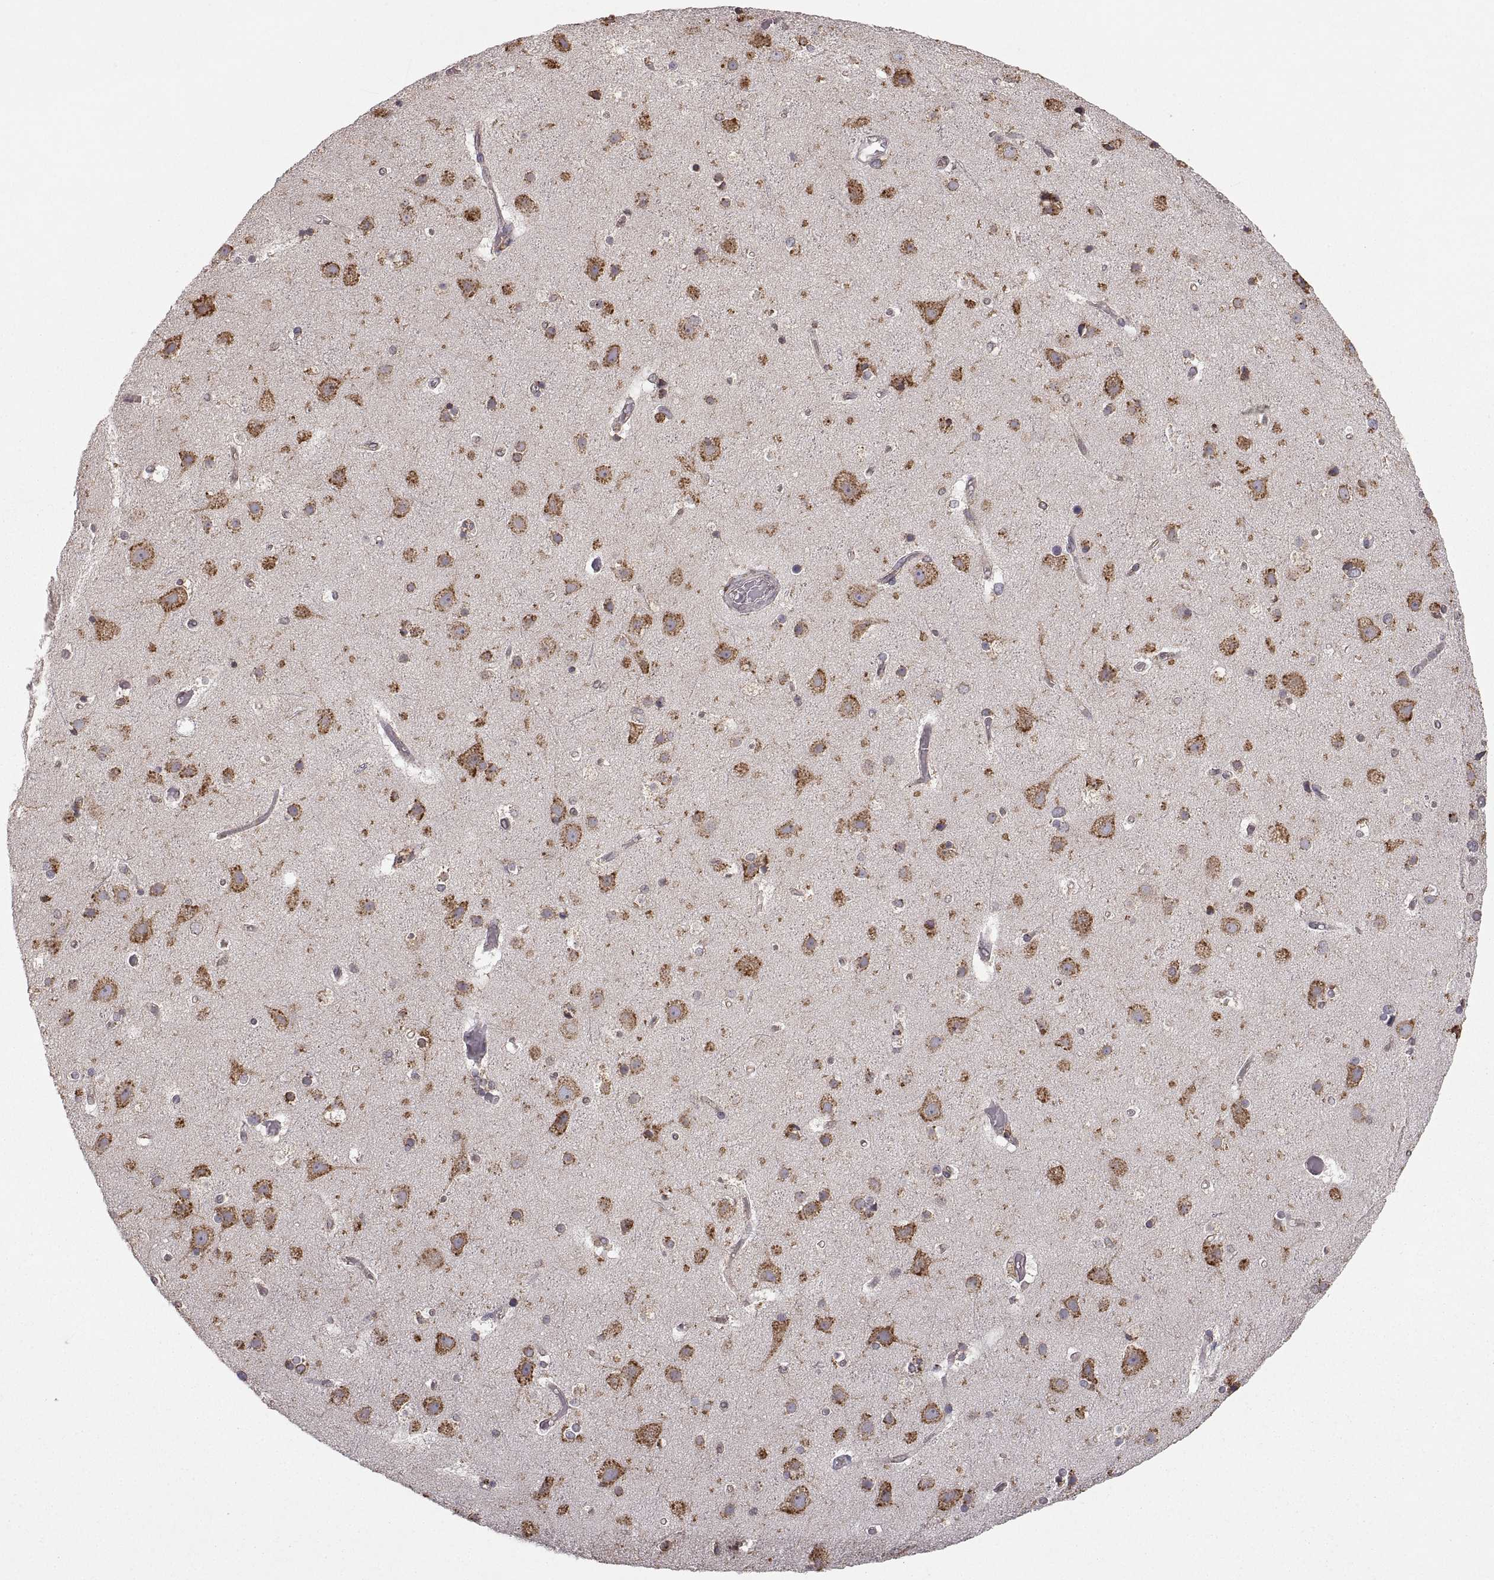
{"staining": {"intensity": "negative", "quantity": "none", "location": "none"}, "tissue": "cerebral cortex", "cell_type": "Endothelial cells", "image_type": "normal", "snomed": [{"axis": "morphology", "description": "Normal tissue, NOS"}, {"axis": "topography", "description": "Cerebral cortex"}], "caption": "A high-resolution photomicrograph shows IHC staining of benign cerebral cortex, which reveals no significant staining in endothelial cells.", "gene": "PDIA3", "patient": {"sex": "female", "age": 52}}